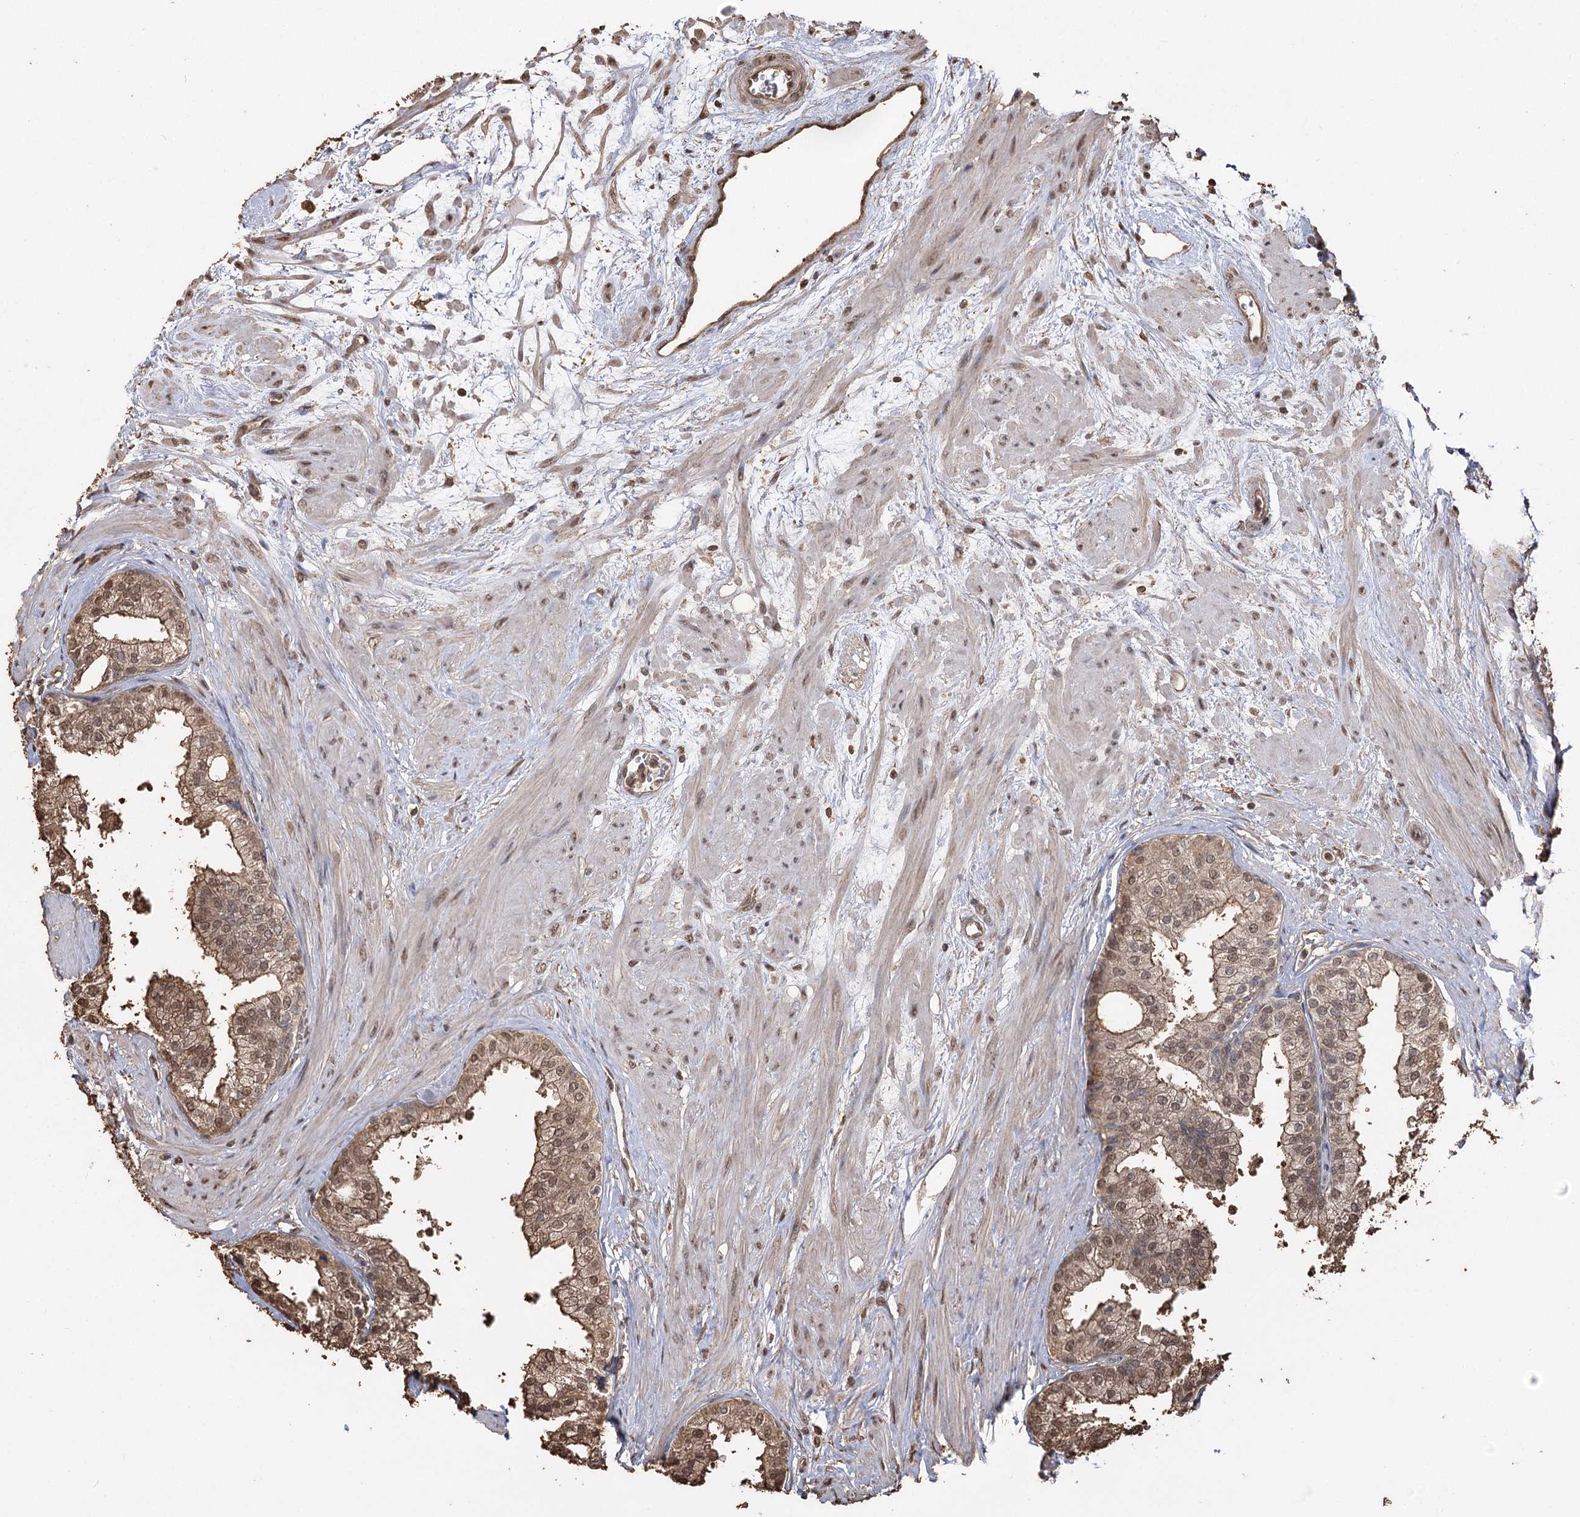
{"staining": {"intensity": "moderate", "quantity": ">75%", "location": "cytoplasmic/membranous,nuclear"}, "tissue": "prostate", "cell_type": "Glandular cells", "image_type": "normal", "snomed": [{"axis": "morphology", "description": "Normal tissue, NOS"}, {"axis": "topography", "description": "Prostate"}], "caption": "About >75% of glandular cells in normal prostate demonstrate moderate cytoplasmic/membranous,nuclear protein staining as visualized by brown immunohistochemical staining.", "gene": "PLCH1", "patient": {"sex": "male", "age": 60}}